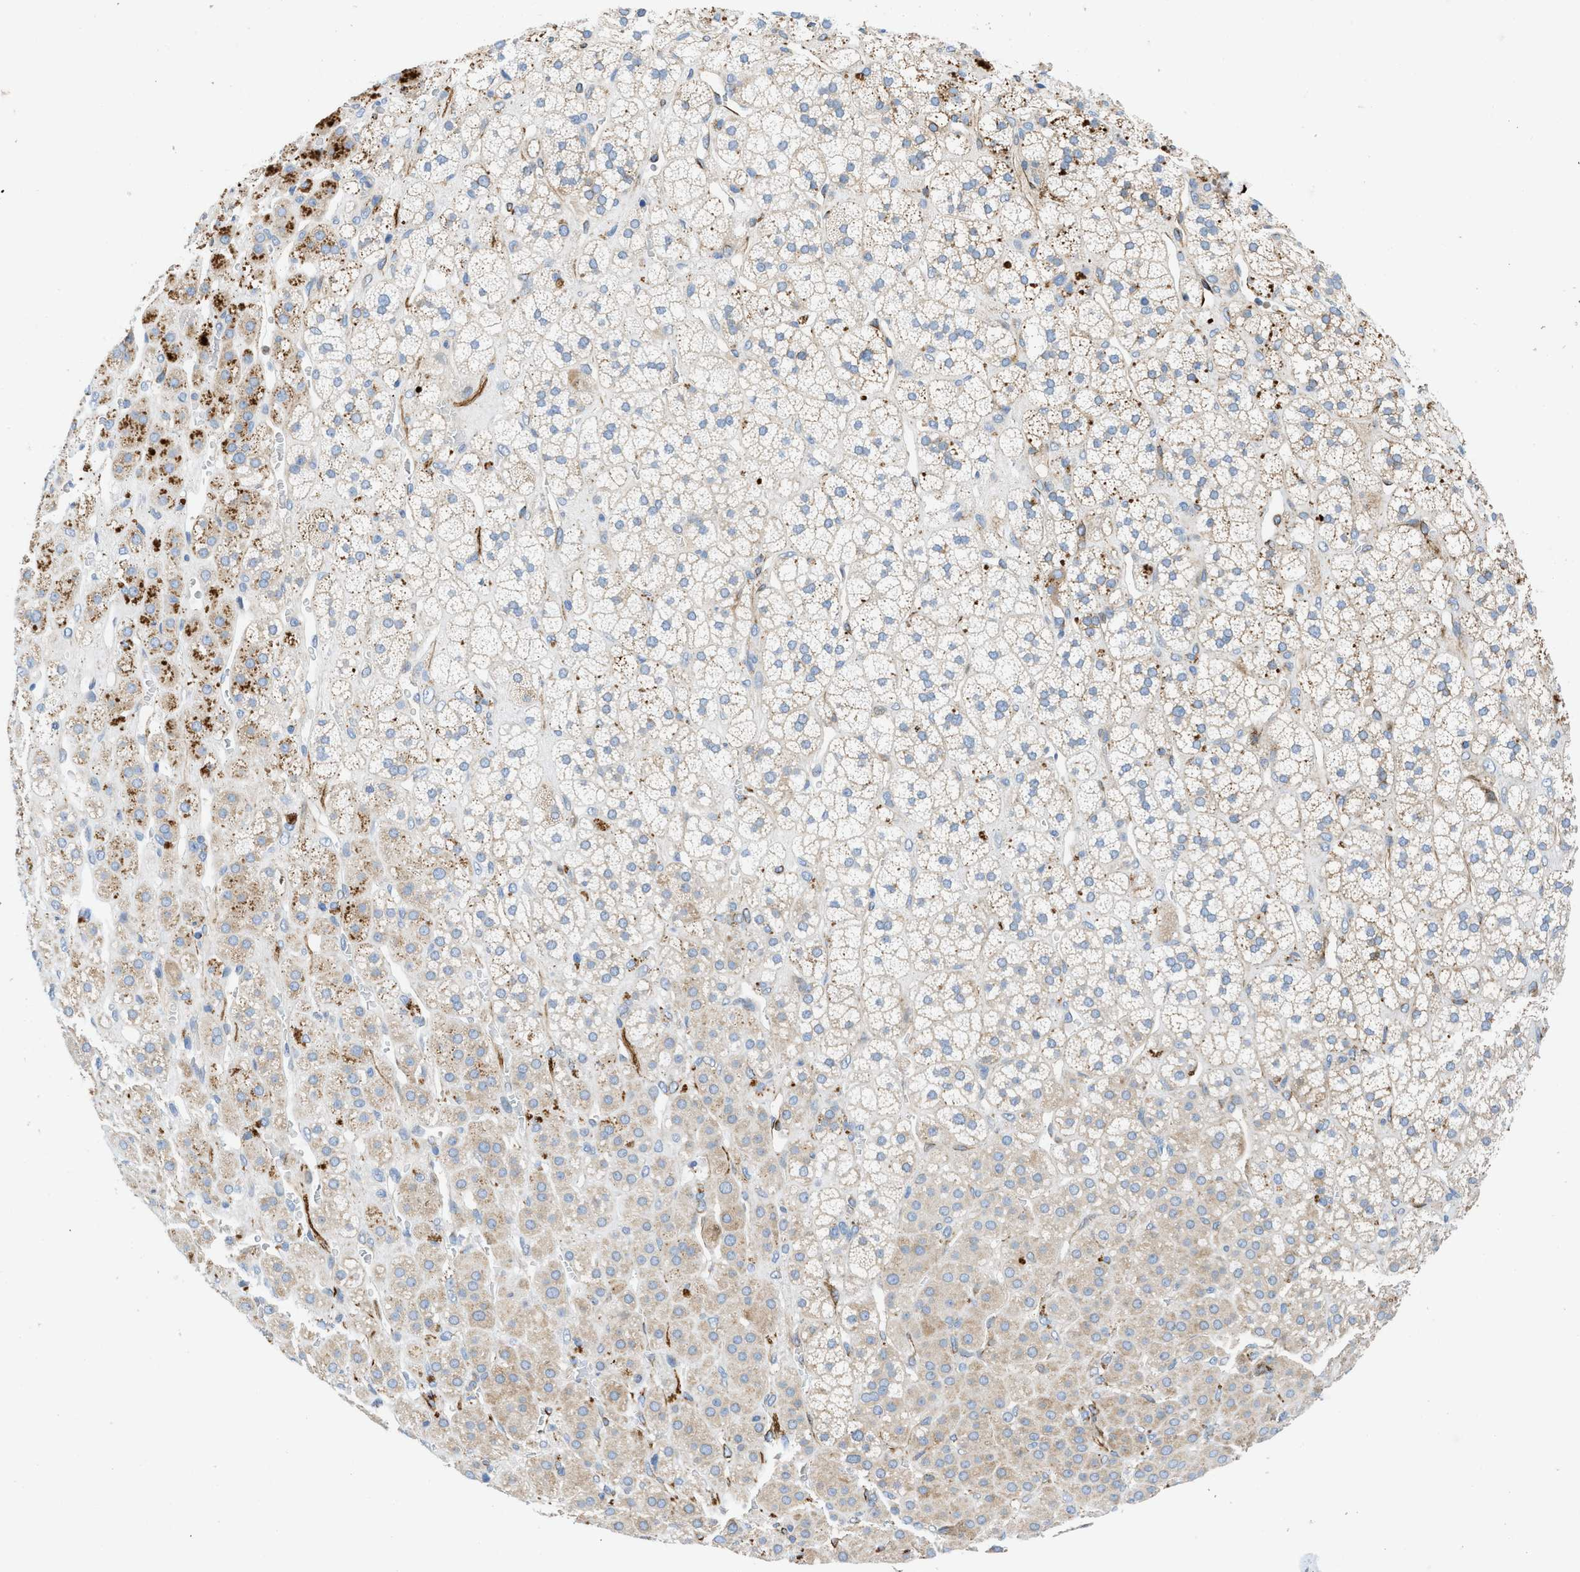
{"staining": {"intensity": "weak", "quantity": "25%-75%", "location": "cytoplasmic/membranous"}, "tissue": "adrenal gland", "cell_type": "Glandular cells", "image_type": "normal", "snomed": [{"axis": "morphology", "description": "Normal tissue, NOS"}, {"axis": "topography", "description": "Adrenal gland"}], "caption": "About 25%-75% of glandular cells in unremarkable human adrenal gland display weak cytoplasmic/membranous protein positivity as visualized by brown immunohistochemical staining.", "gene": "TMEM248", "patient": {"sex": "male", "age": 56}}